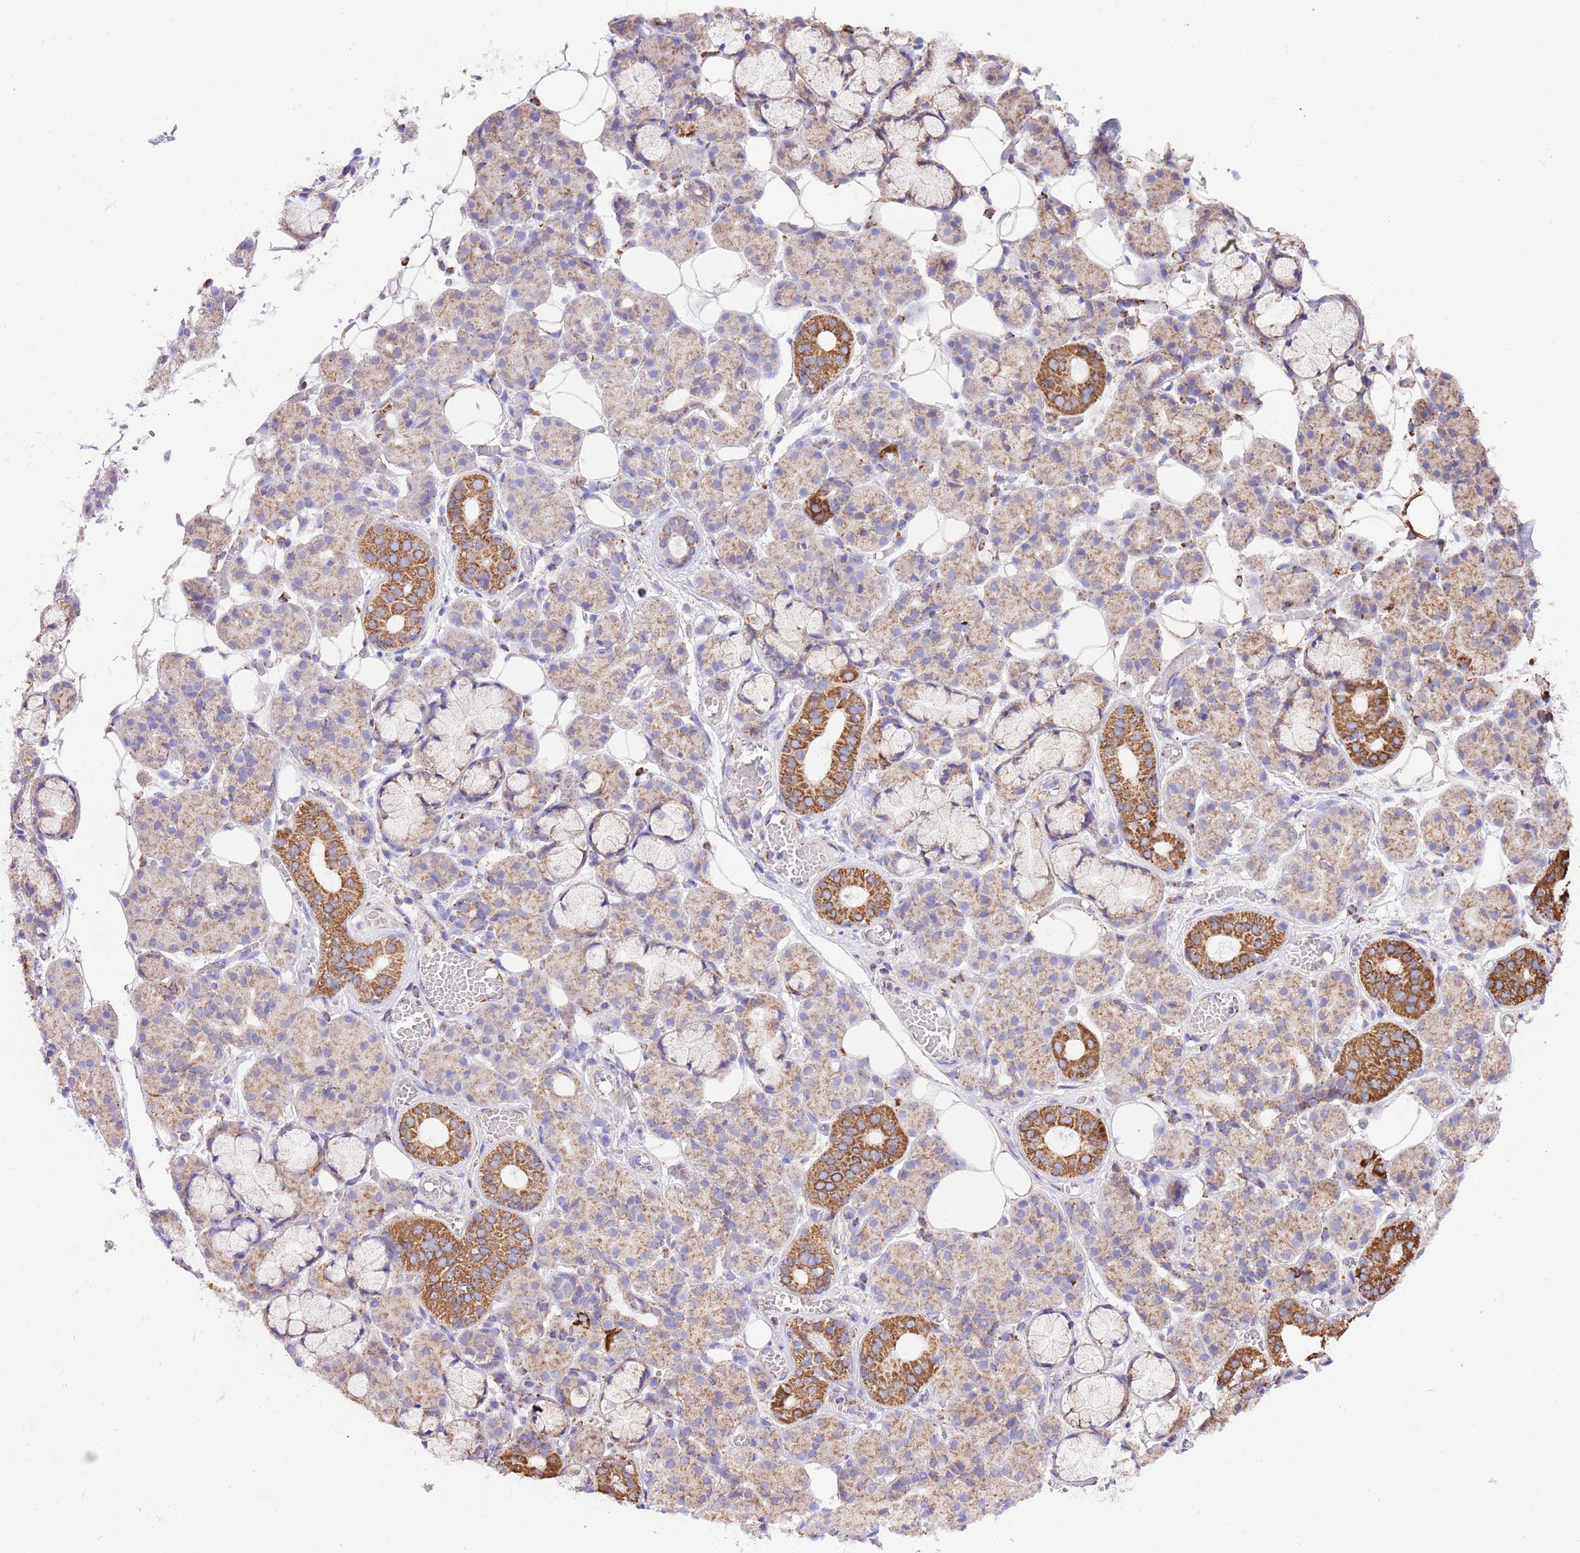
{"staining": {"intensity": "moderate", "quantity": "25%-75%", "location": "cytoplasmic/membranous"}, "tissue": "salivary gland", "cell_type": "Glandular cells", "image_type": "normal", "snomed": [{"axis": "morphology", "description": "Normal tissue, NOS"}, {"axis": "topography", "description": "Salivary gland"}], "caption": "IHC image of unremarkable salivary gland stained for a protein (brown), which displays medium levels of moderate cytoplasmic/membranous positivity in about 25%-75% of glandular cells.", "gene": "TEKTIP1", "patient": {"sex": "male", "age": 63}}